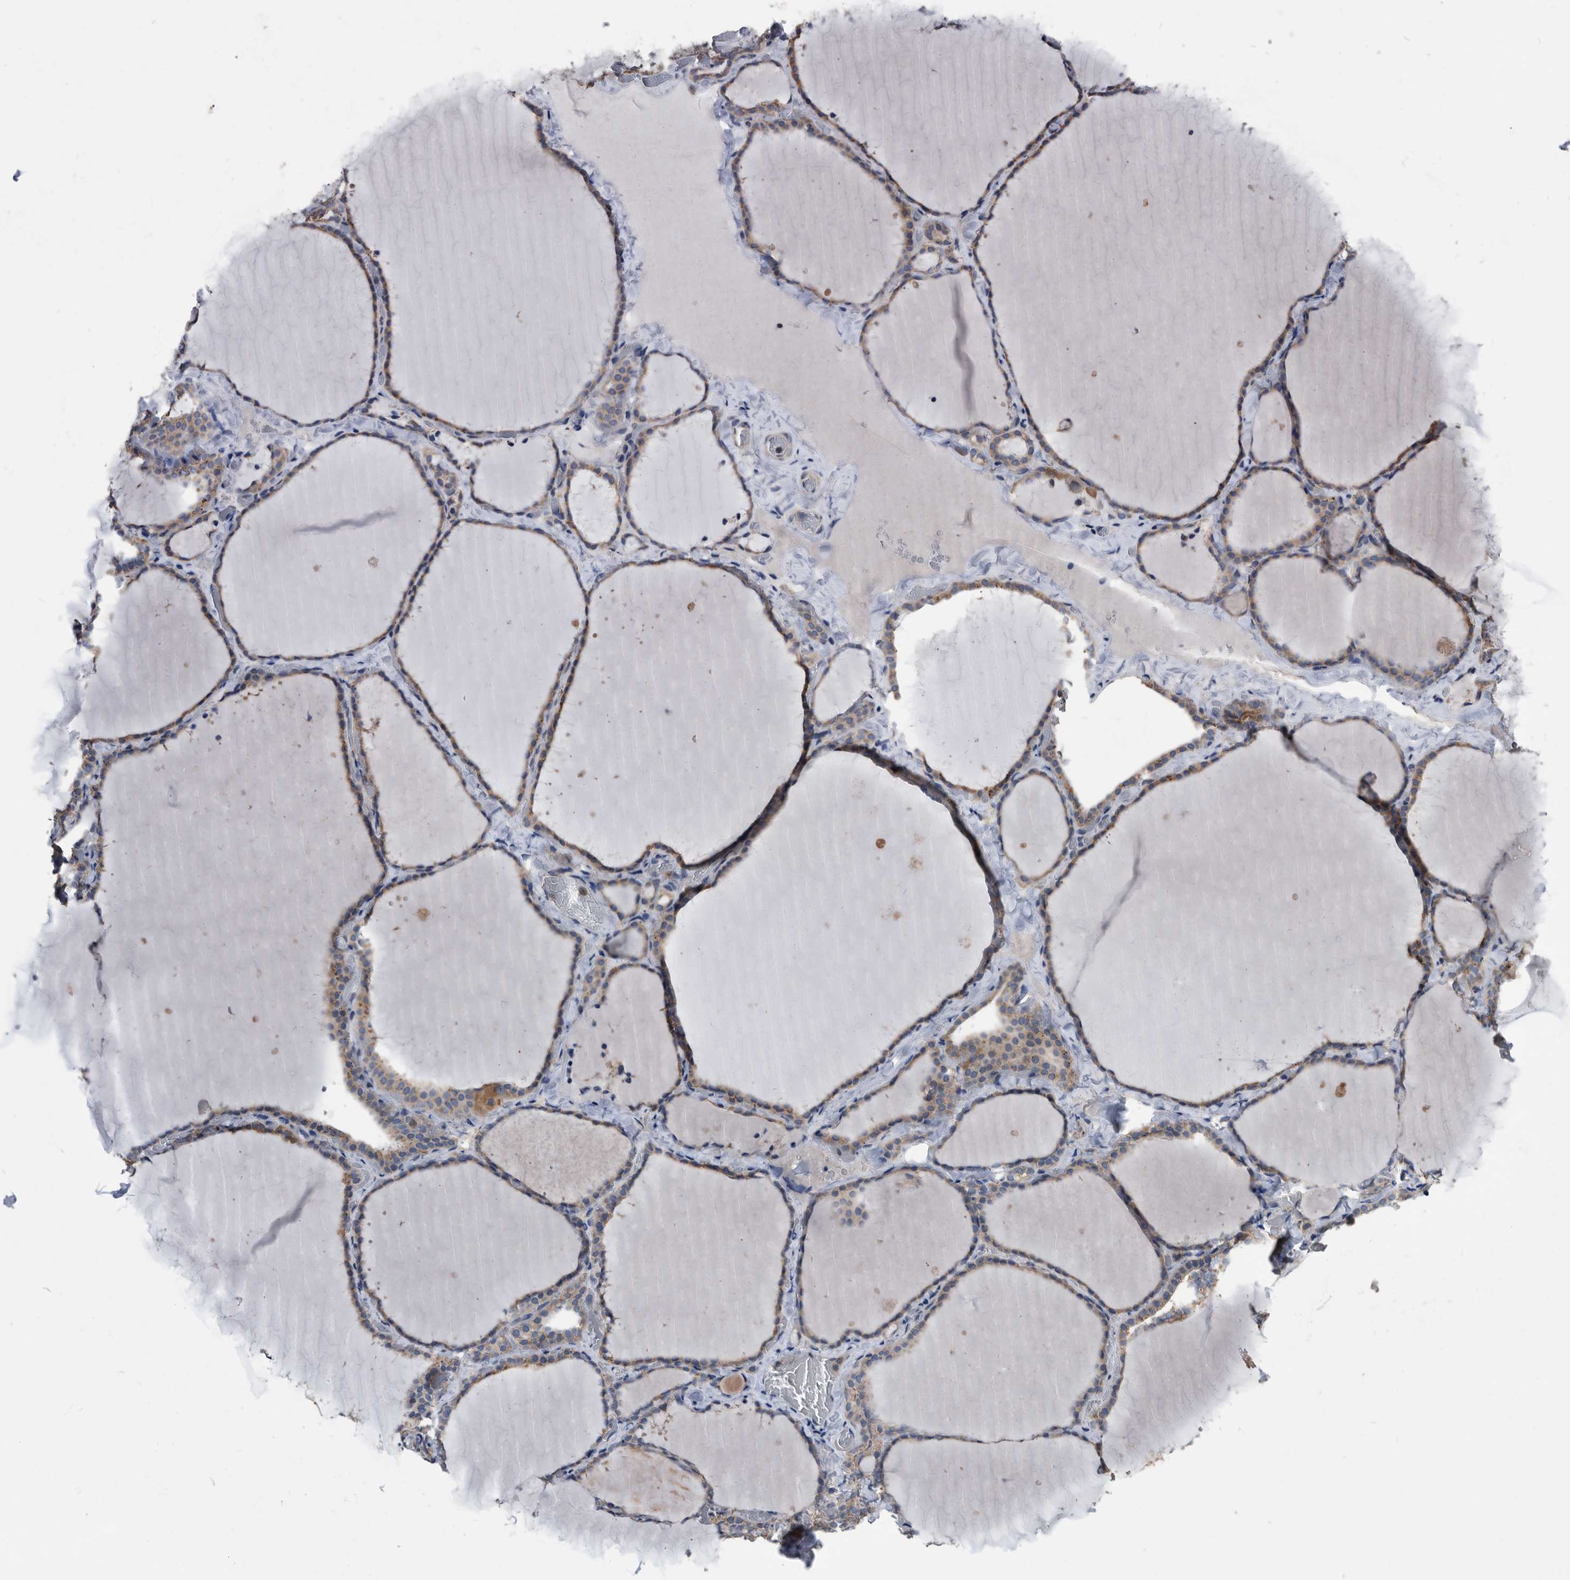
{"staining": {"intensity": "weak", "quantity": ">75%", "location": "cytoplasmic/membranous"}, "tissue": "thyroid gland", "cell_type": "Glandular cells", "image_type": "normal", "snomed": [{"axis": "morphology", "description": "Normal tissue, NOS"}, {"axis": "topography", "description": "Thyroid gland"}], "caption": "Protein staining exhibits weak cytoplasmic/membranous expression in approximately >75% of glandular cells in normal thyroid gland.", "gene": "NRBP1", "patient": {"sex": "female", "age": 22}}